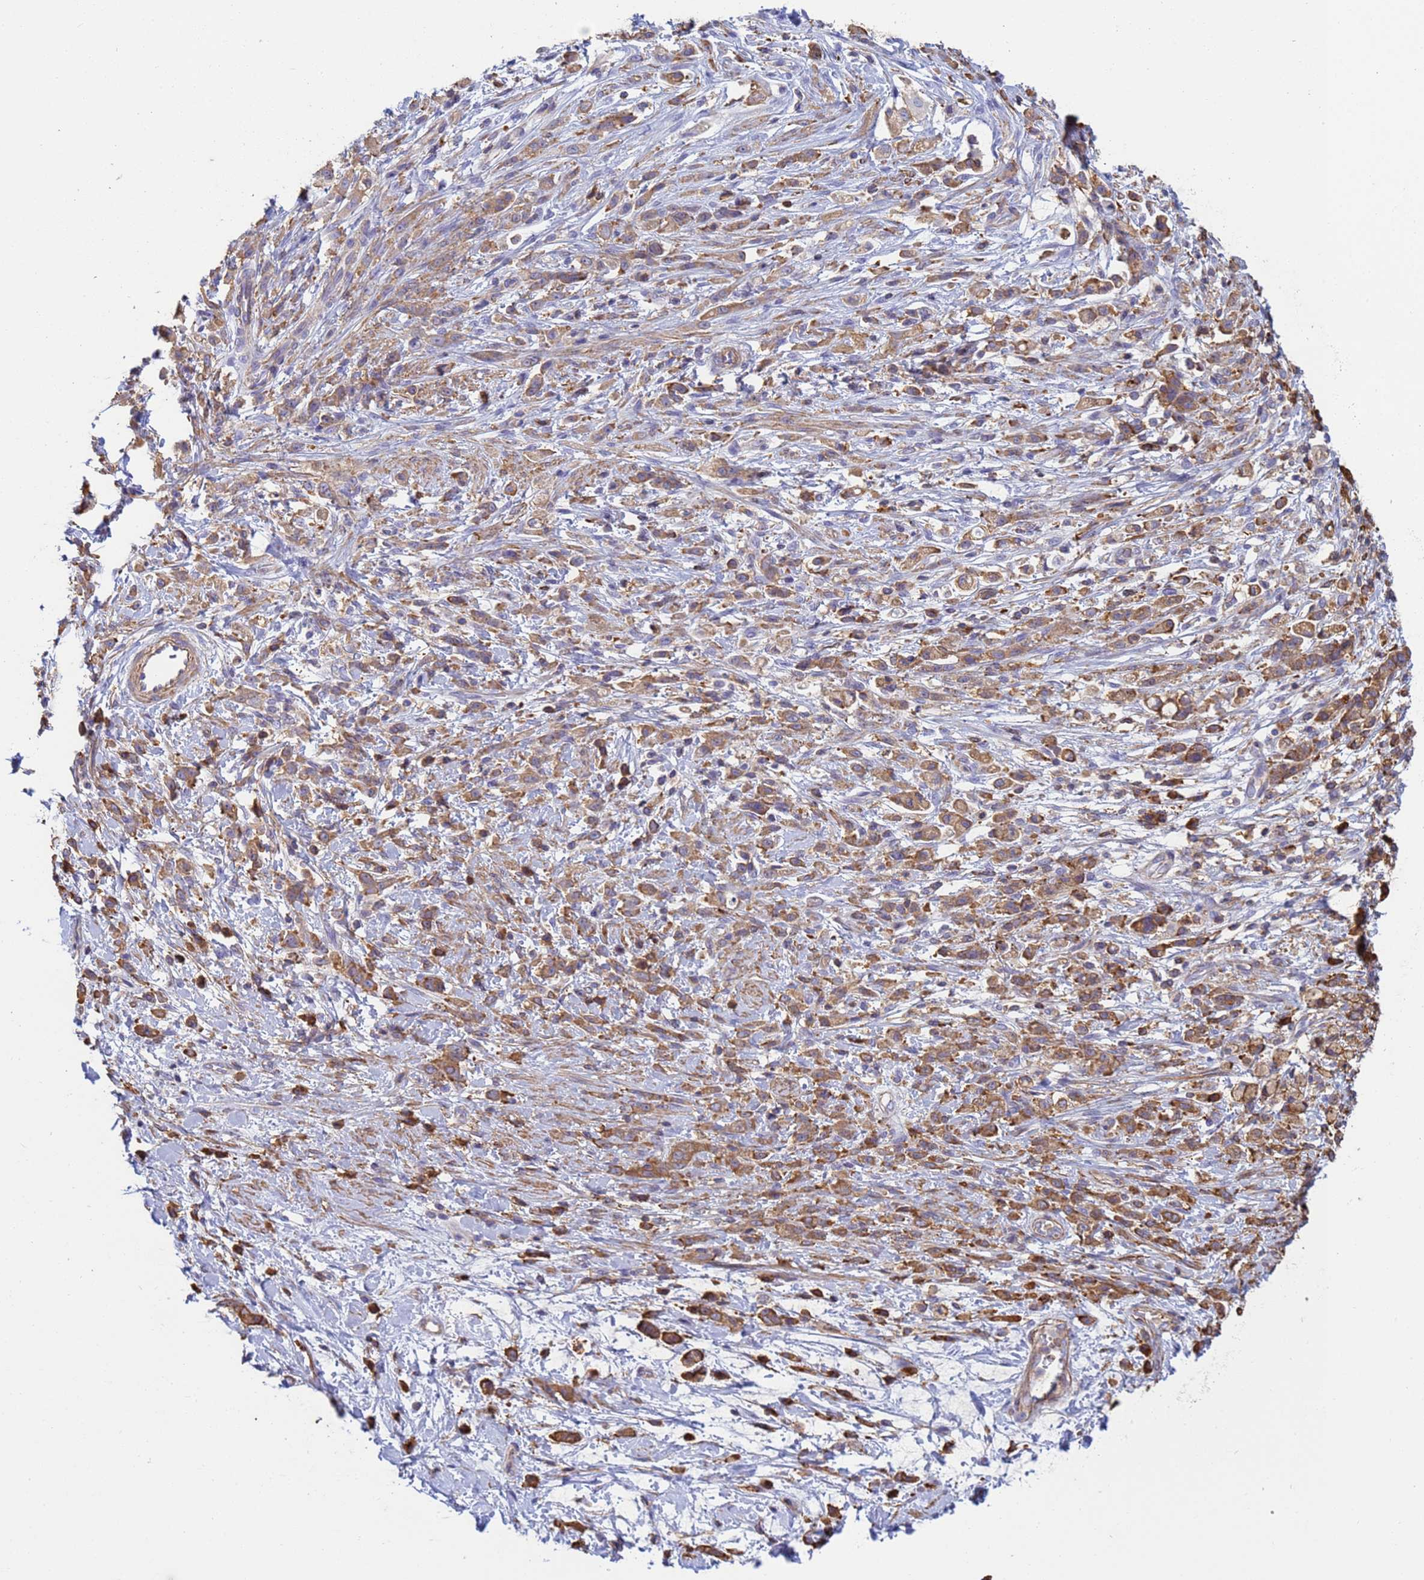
{"staining": {"intensity": "moderate", "quantity": ">75%", "location": "cytoplasmic/membranous"}, "tissue": "stomach cancer", "cell_type": "Tumor cells", "image_type": "cancer", "snomed": [{"axis": "morphology", "description": "Adenocarcinoma, NOS"}, {"axis": "topography", "description": "Stomach"}], "caption": "Immunohistochemical staining of human stomach cancer reveals medium levels of moderate cytoplasmic/membranous positivity in about >75% of tumor cells.", "gene": "ZNG1B", "patient": {"sex": "female", "age": 60}}